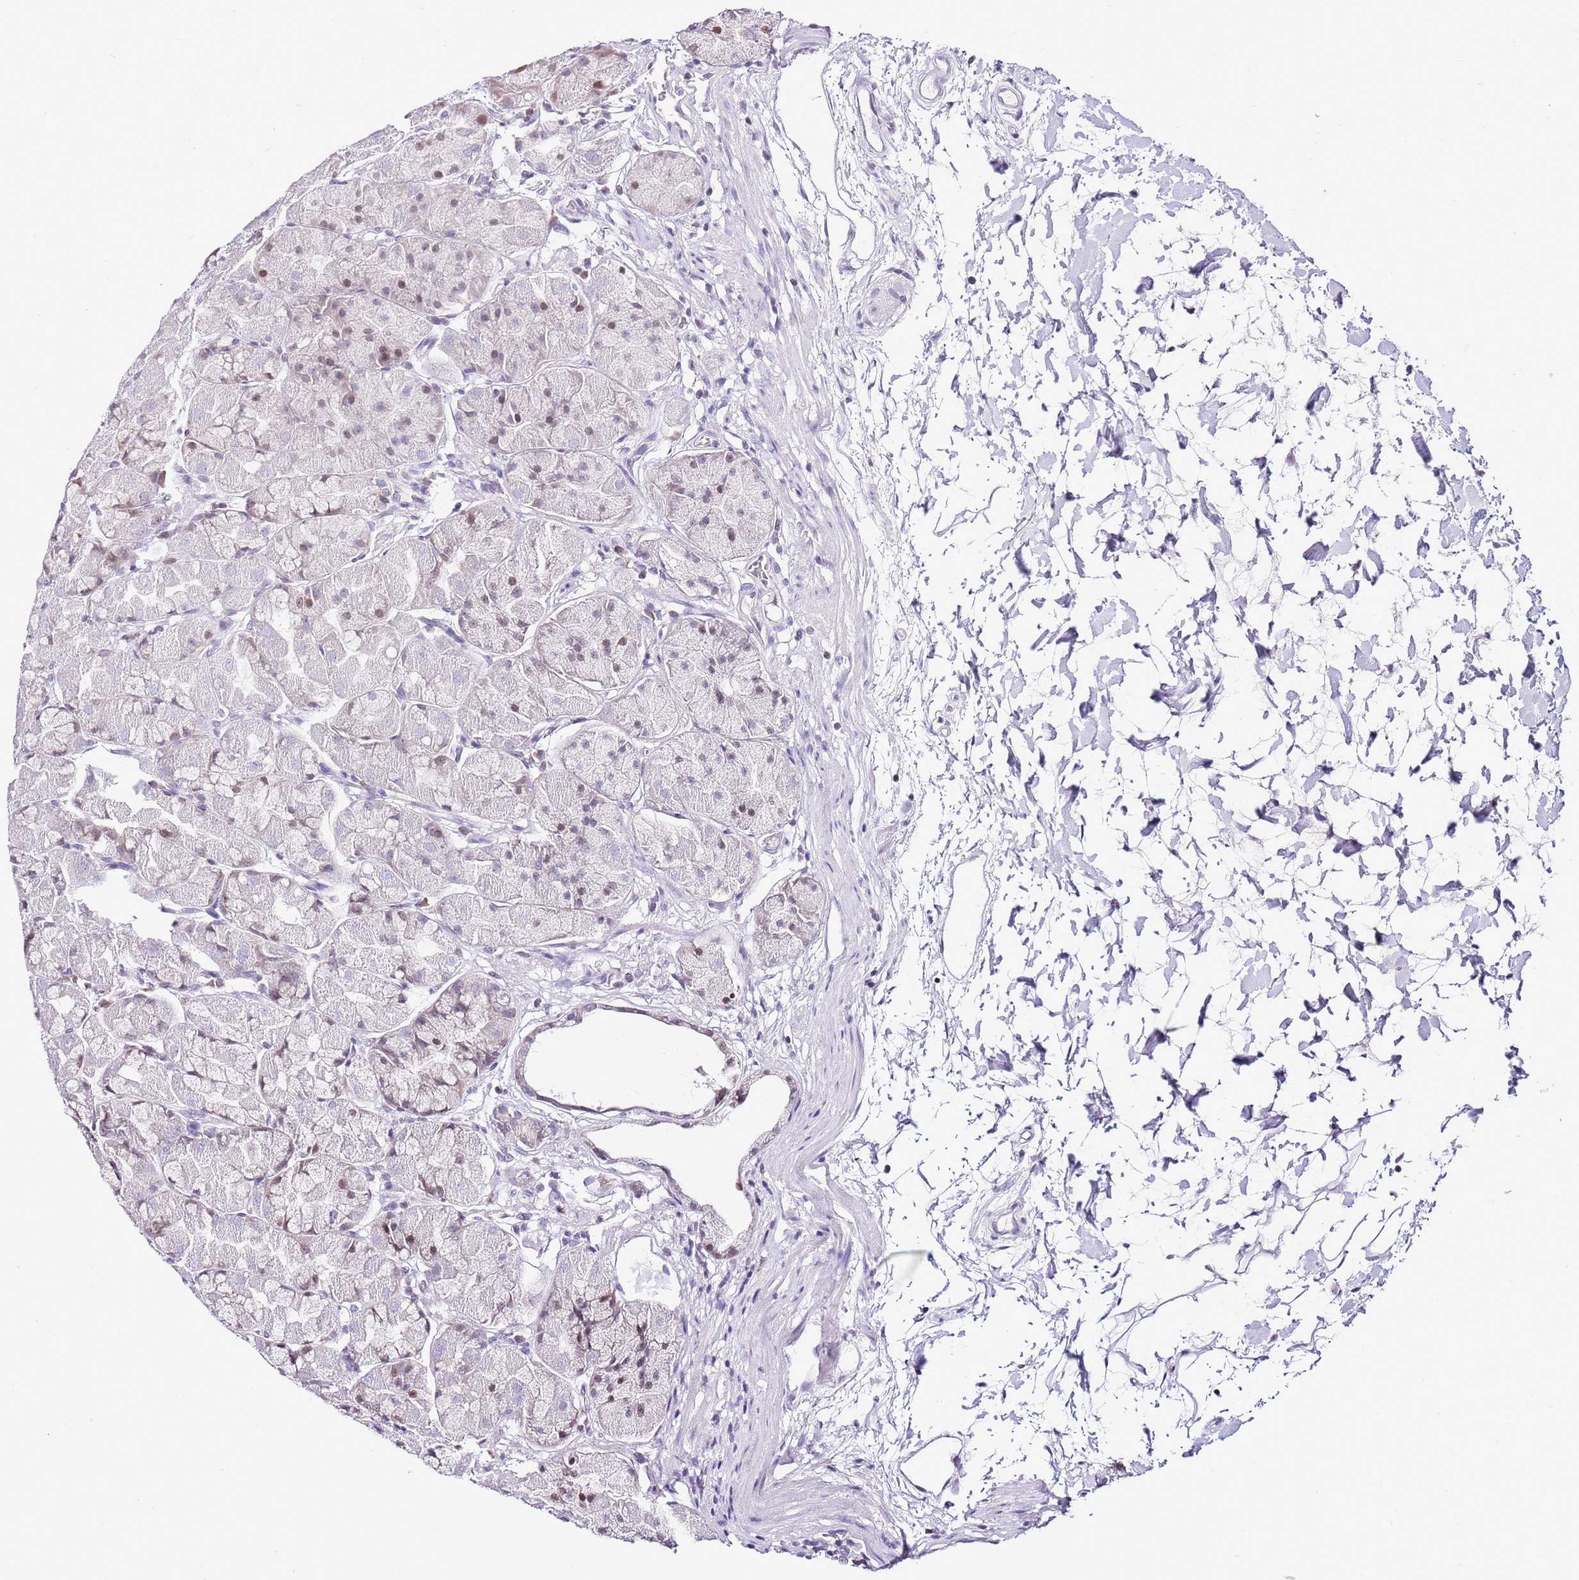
{"staining": {"intensity": "moderate", "quantity": "25%-75%", "location": "cytoplasmic/membranous,nuclear"}, "tissue": "stomach", "cell_type": "Glandular cells", "image_type": "normal", "snomed": [{"axis": "morphology", "description": "Normal tissue, NOS"}, {"axis": "topography", "description": "Stomach"}], "caption": "Unremarkable stomach reveals moderate cytoplasmic/membranous,nuclear positivity in approximately 25%-75% of glandular cells The staining is performed using DAB brown chromogen to label protein expression. The nuclei are counter-stained blue using hematoxylin..", "gene": "PRR15", "patient": {"sex": "male", "age": 57}}